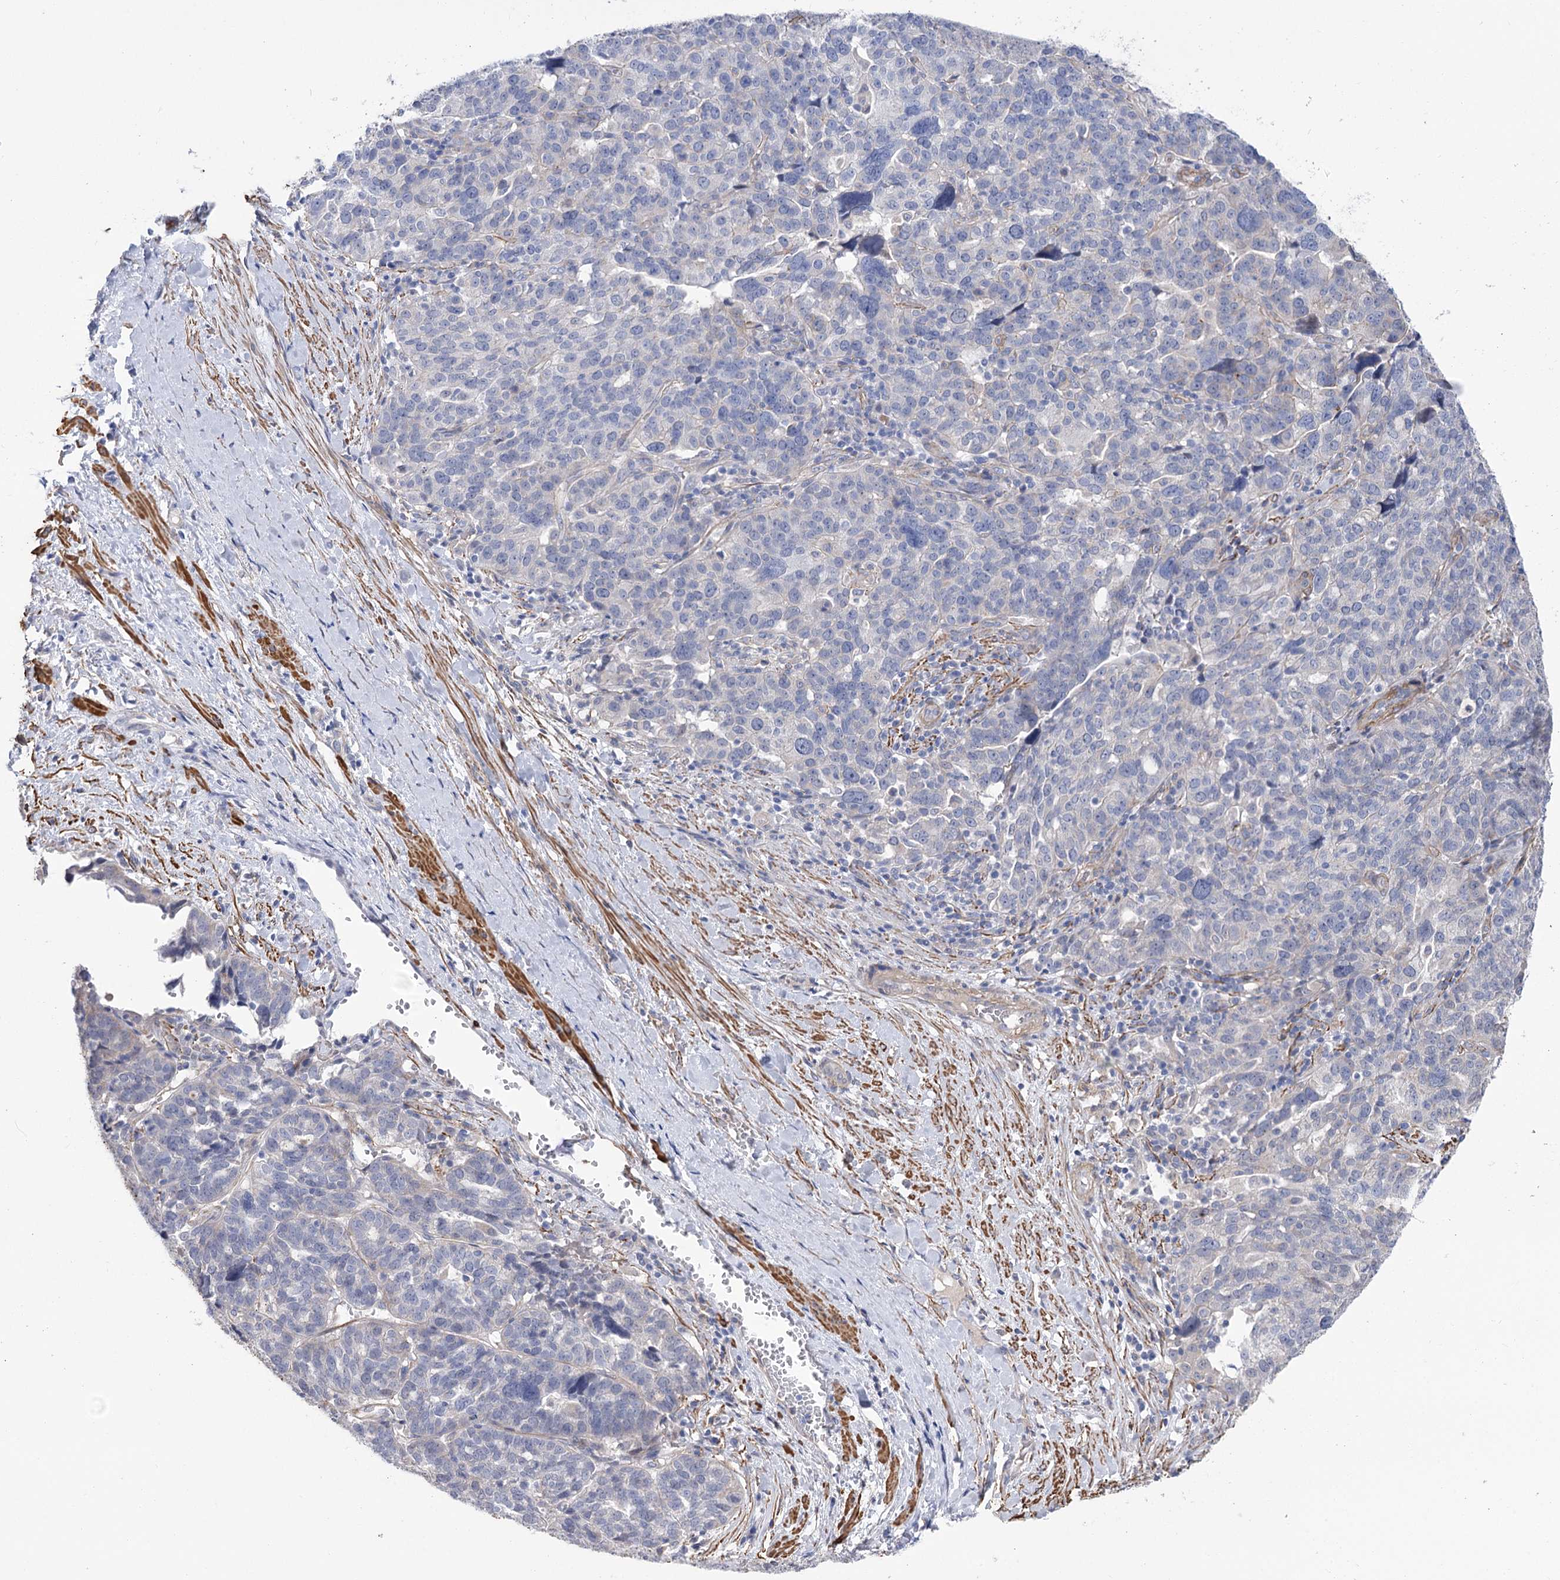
{"staining": {"intensity": "negative", "quantity": "none", "location": "none"}, "tissue": "ovarian cancer", "cell_type": "Tumor cells", "image_type": "cancer", "snomed": [{"axis": "morphology", "description": "Cystadenocarcinoma, serous, NOS"}, {"axis": "topography", "description": "Ovary"}], "caption": "Serous cystadenocarcinoma (ovarian) was stained to show a protein in brown. There is no significant staining in tumor cells.", "gene": "WASHC3", "patient": {"sex": "female", "age": 59}}